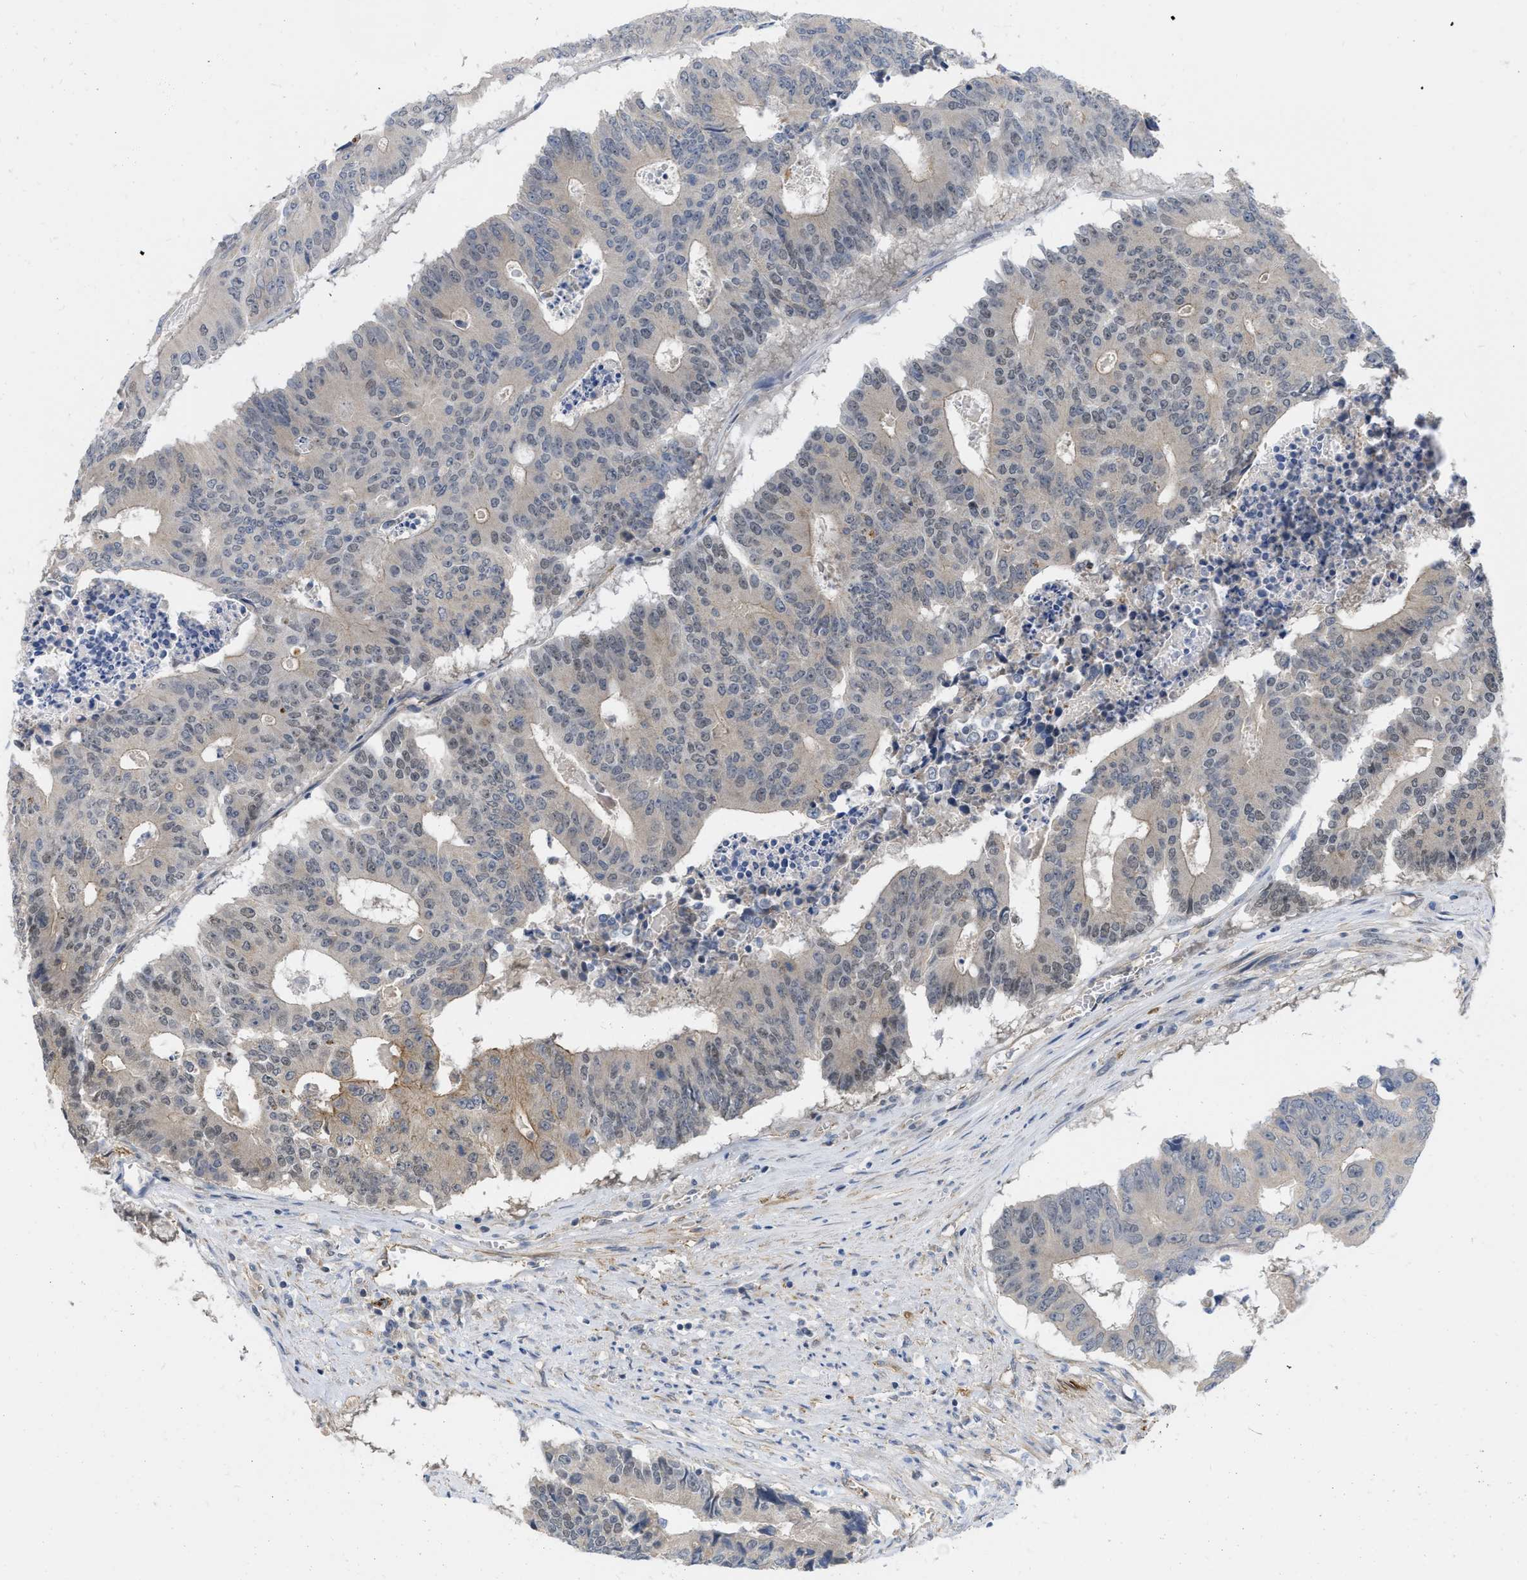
{"staining": {"intensity": "negative", "quantity": "none", "location": "none"}, "tissue": "colorectal cancer", "cell_type": "Tumor cells", "image_type": "cancer", "snomed": [{"axis": "morphology", "description": "Adenocarcinoma, NOS"}, {"axis": "topography", "description": "Colon"}], "caption": "High power microscopy image of an IHC photomicrograph of colorectal cancer (adenocarcinoma), revealing no significant staining in tumor cells.", "gene": "NAPEPLD", "patient": {"sex": "male", "age": 87}}